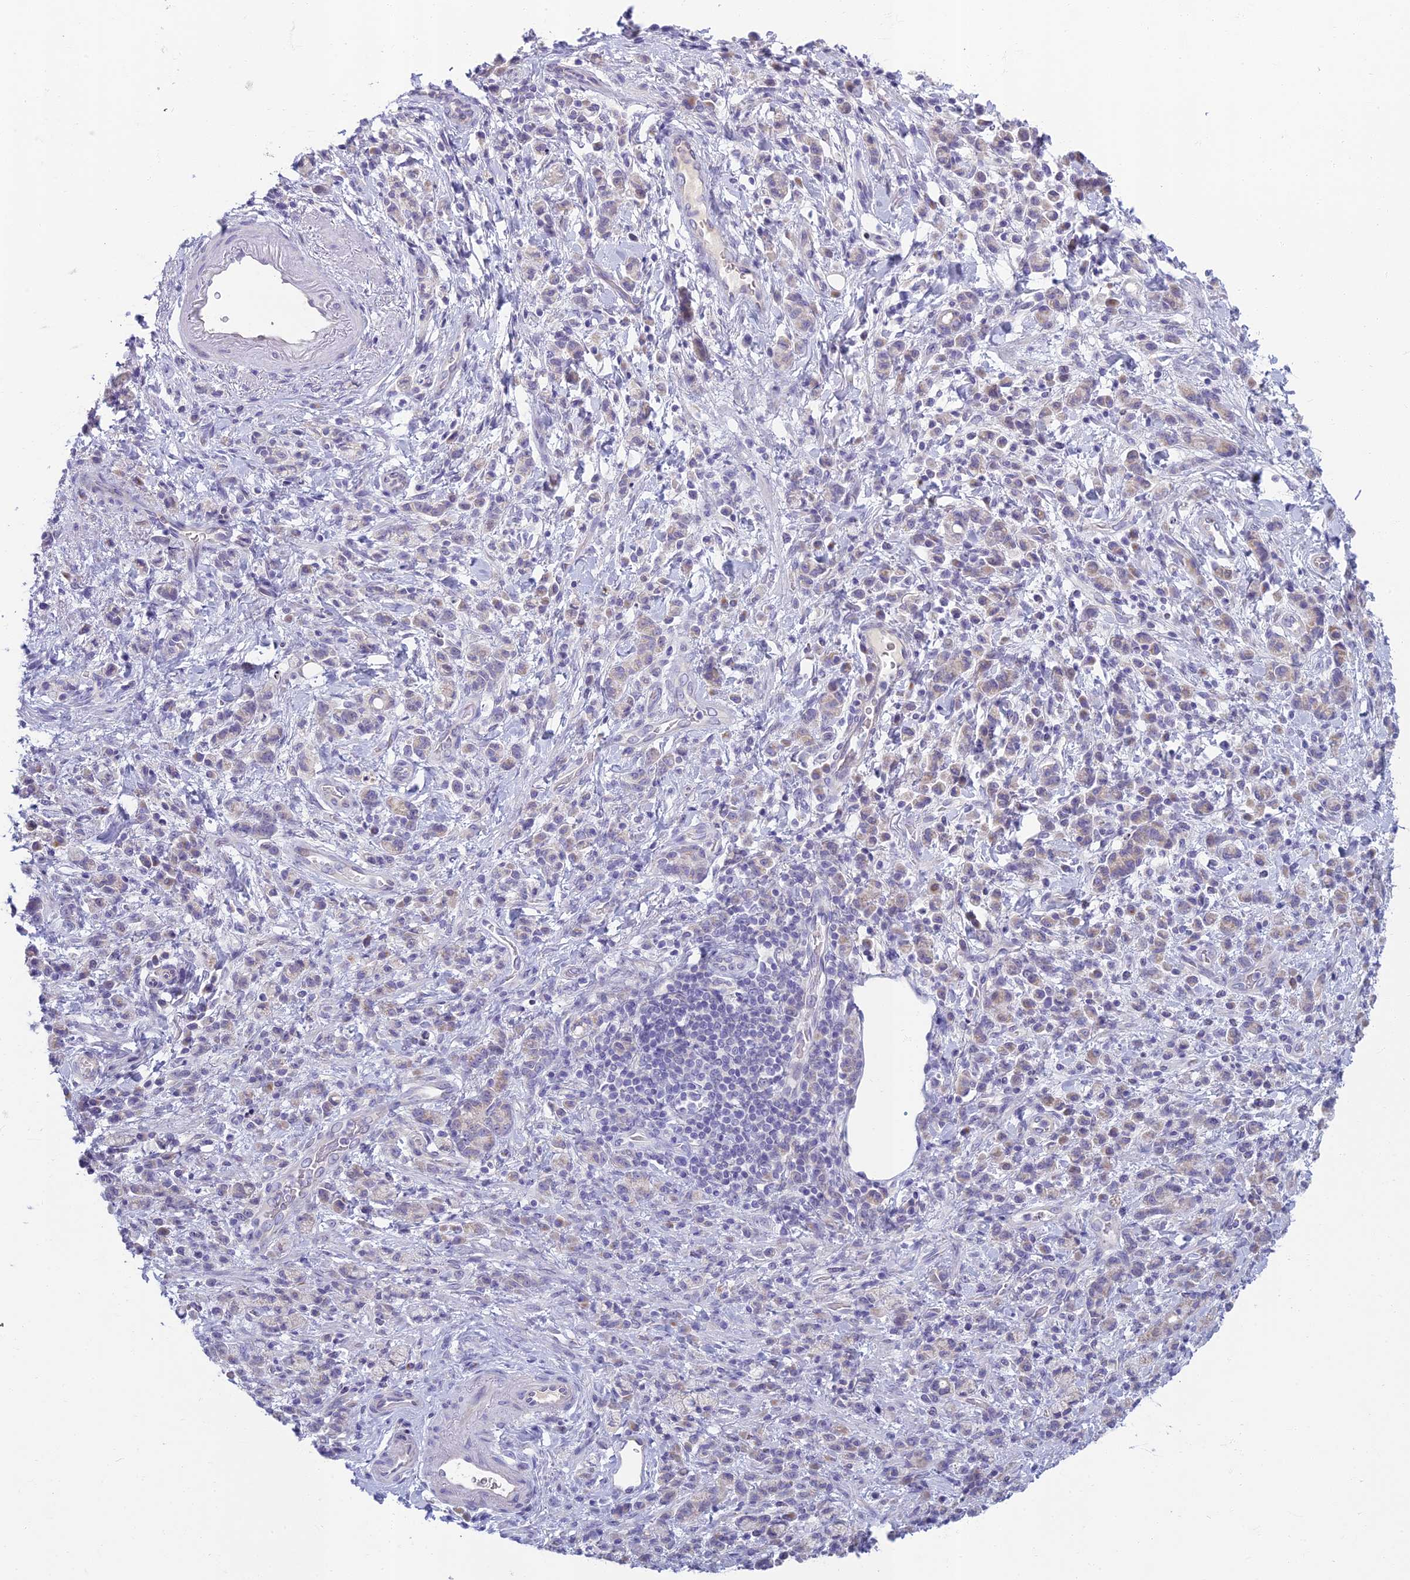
{"staining": {"intensity": "weak", "quantity": "<25%", "location": "cytoplasmic/membranous"}, "tissue": "stomach cancer", "cell_type": "Tumor cells", "image_type": "cancer", "snomed": [{"axis": "morphology", "description": "Adenocarcinoma, NOS"}, {"axis": "topography", "description": "Stomach"}], "caption": "High magnification brightfield microscopy of stomach cancer stained with DAB (3,3'-diaminobenzidine) (brown) and counterstained with hematoxylin (blue): tumor cells show no significant staining. Brightfield microscopy of immunohistochemistry (IHC) stained with DAB (brown) and hematoxylin (blue), captured at high magnification.", "gene": "SLC25A41", "patient": {"sex": "male", "age": 77}}